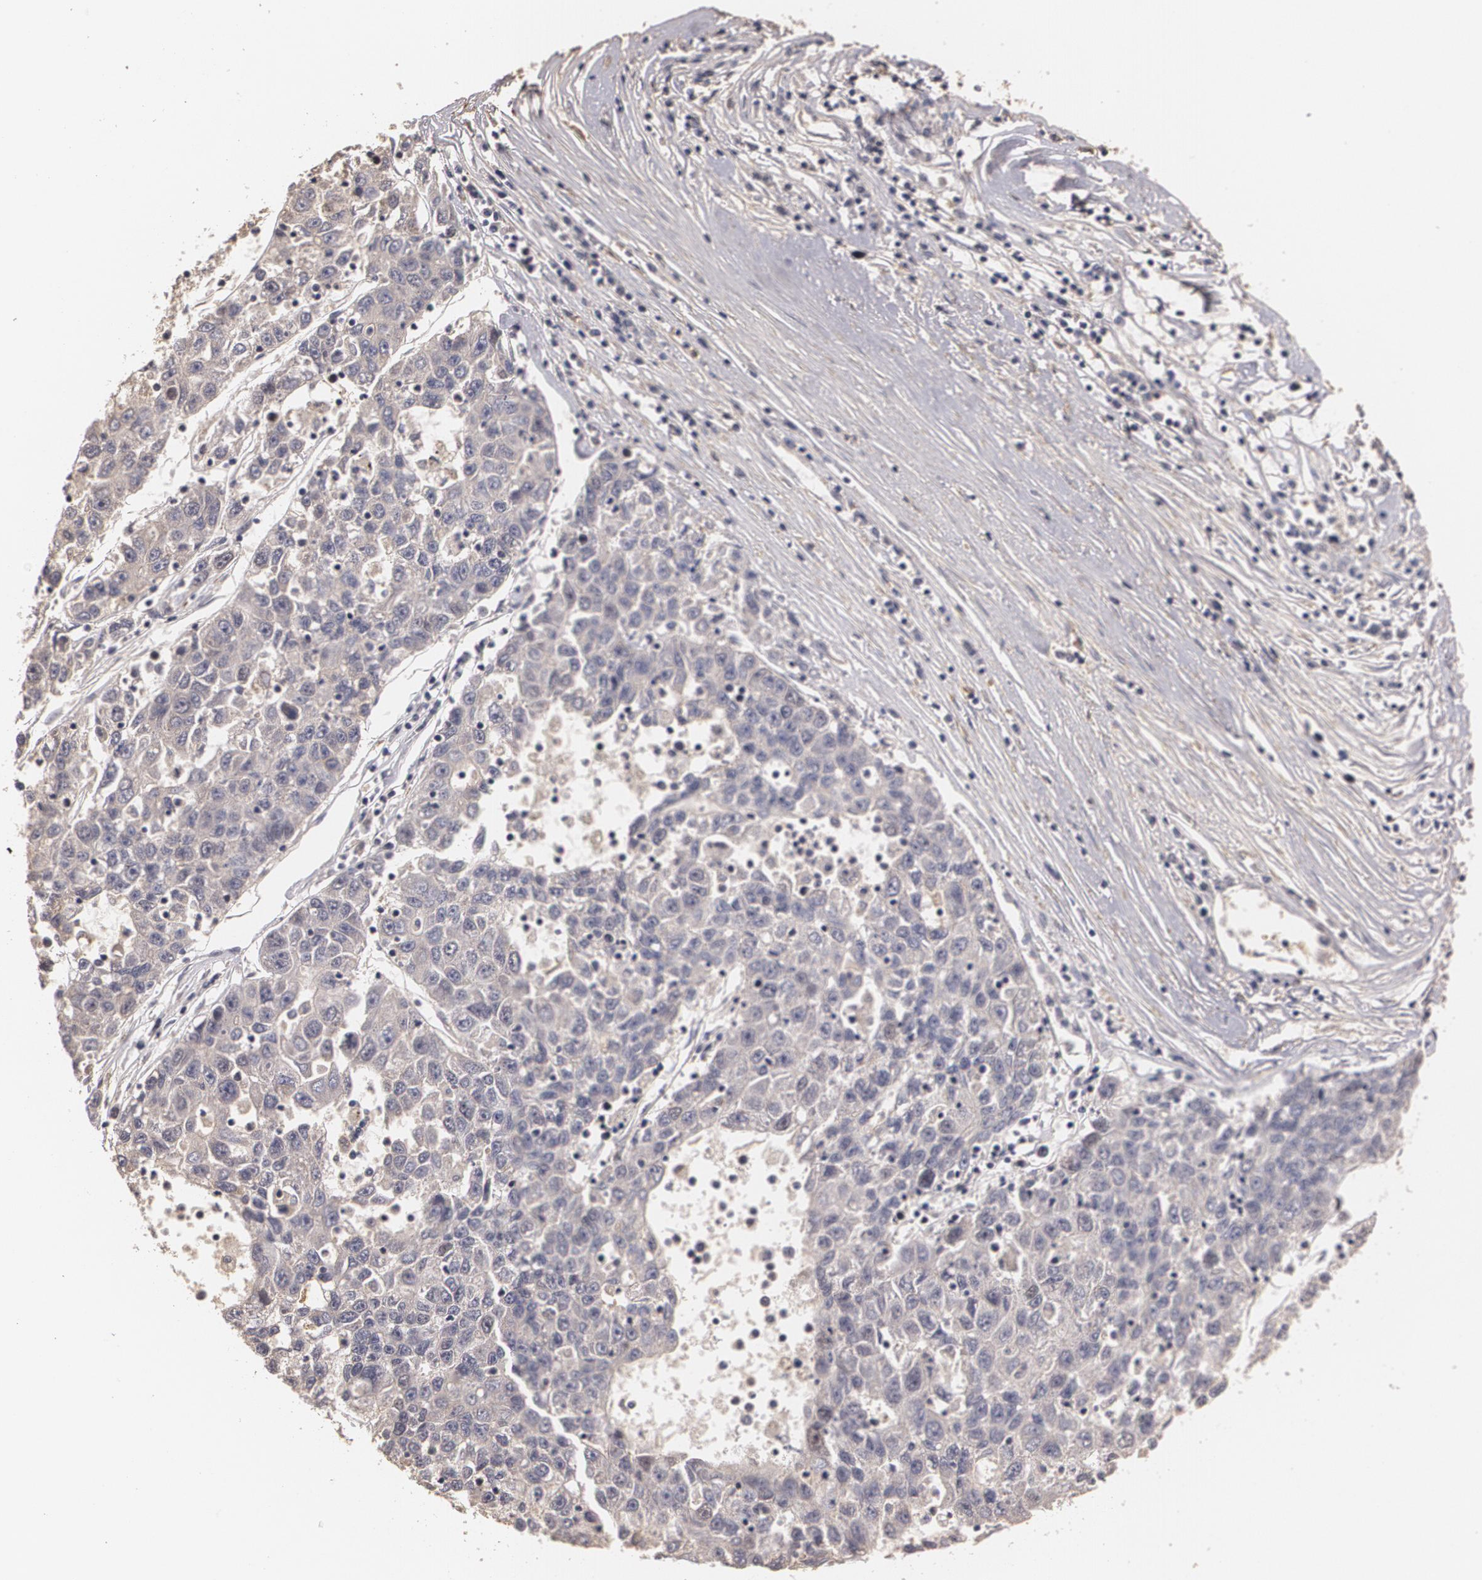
{"staining": {"intensity": "weak", "quantity": "25%-75%", "location": "cytoplasmic/membranous"}, "tissue": "liver cancer", "cell_type": "Tumor cells", "image_type": "cancer", "snomed": [{"axis": "morphology", "description": "Carcinoma, Hepatocellular, NOS"}, {"axis": "topography", "description": "Liver"}], "caption": "Liver hepatocellular carcinoma stained with a brown dye shows weak cytoplasmic/membranous positive positivity in about 25%-75% of tumor cells.", "gene": "BRCA1", "patient": {"sex": "male", "age": 49}}